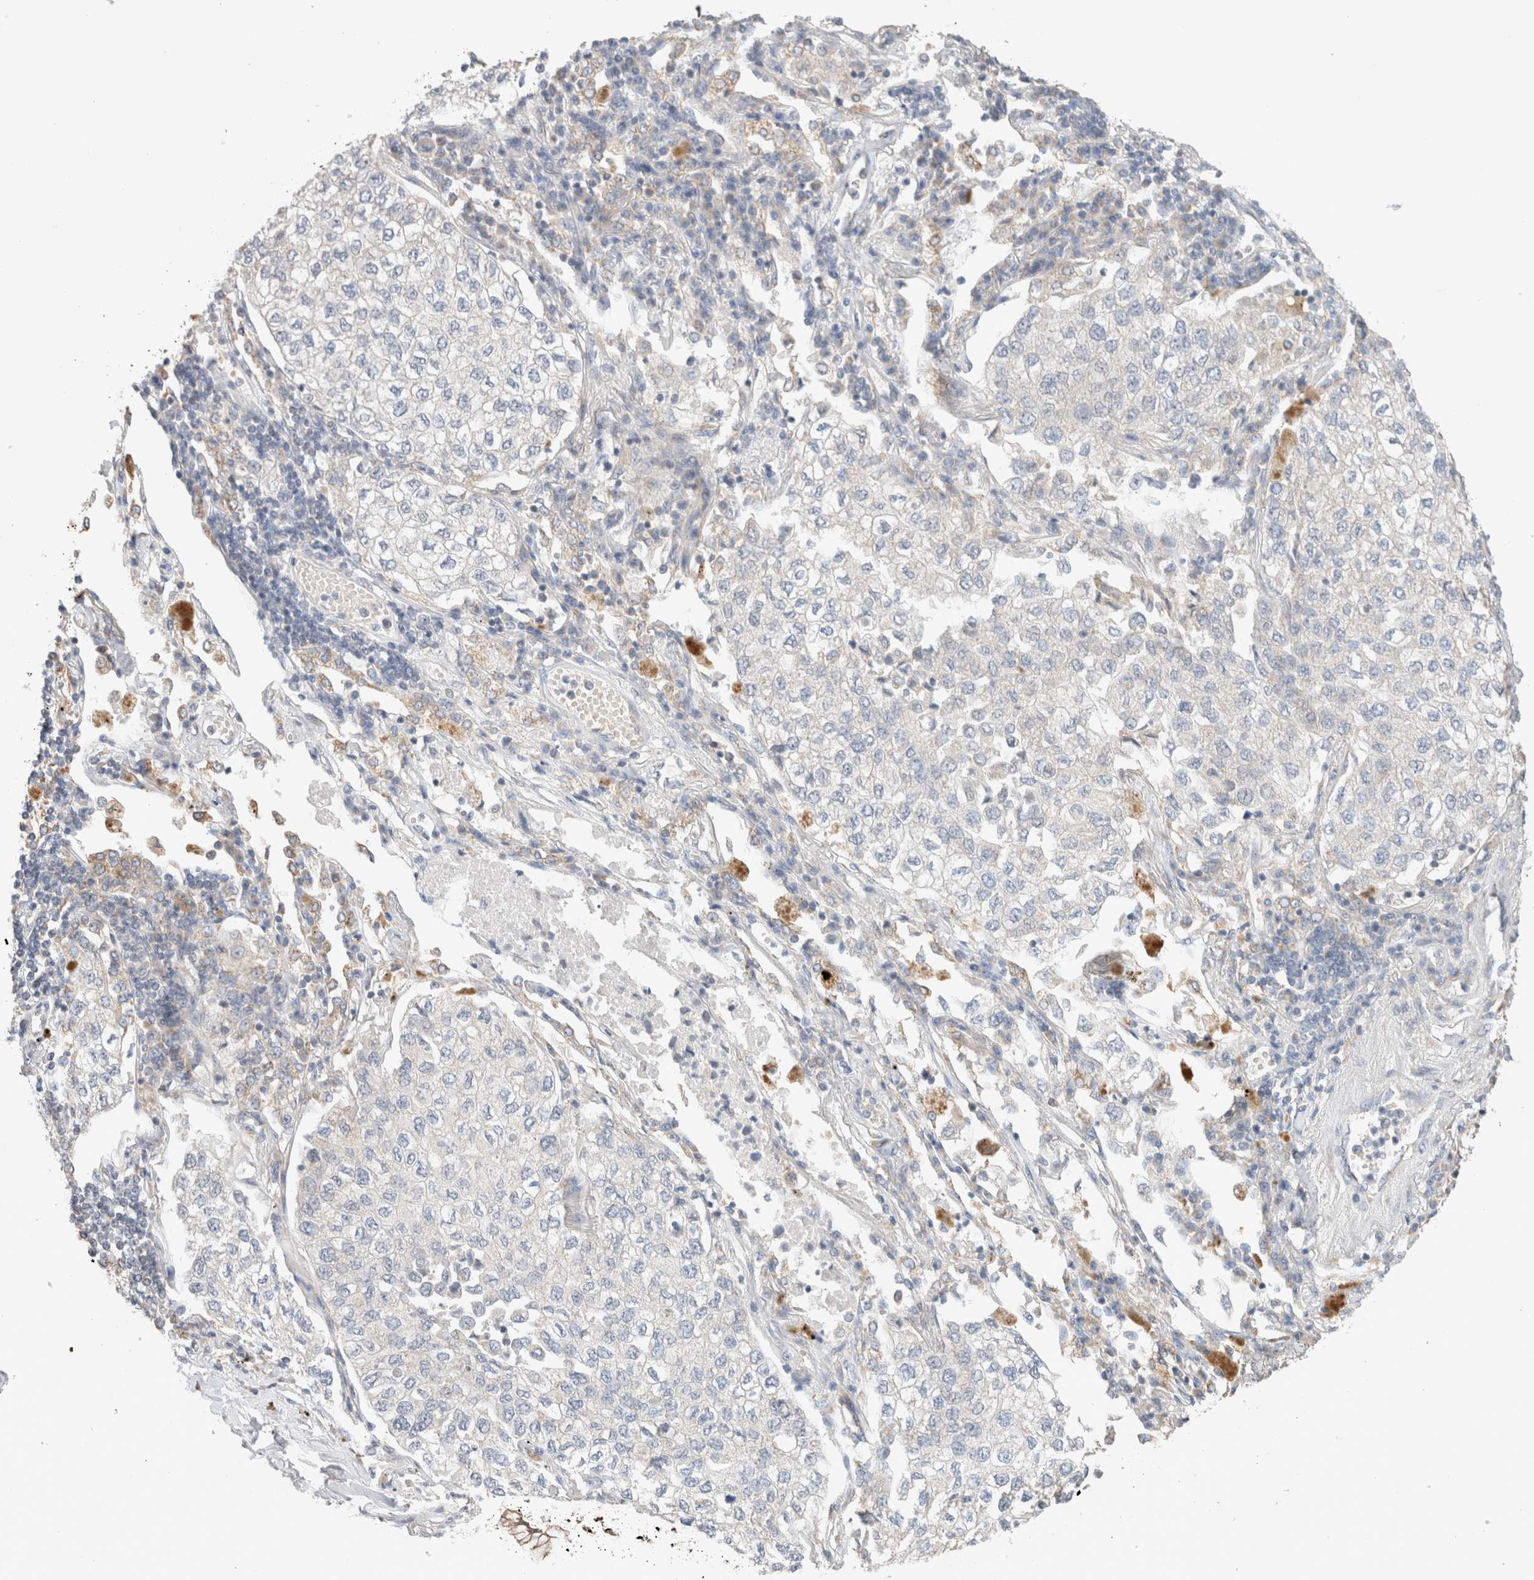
{"staining": {"intensity": "negative", "quantity": "none", "location": "none"}, "tissue": "lung cancer", "cell_type": "Tumor cells", "image_type": "cancer", "snomed": [{"axis": "morphology", "description": "Adenocarcinoma, NOS"}, {"axis": "topography", "description": "Lung"}], "caption": "Immunohistochemical staining of lung cancer shows no significant expression in tumor cells.", "gene": "CA13", "patient": {"sex": "male", "age": 63}}